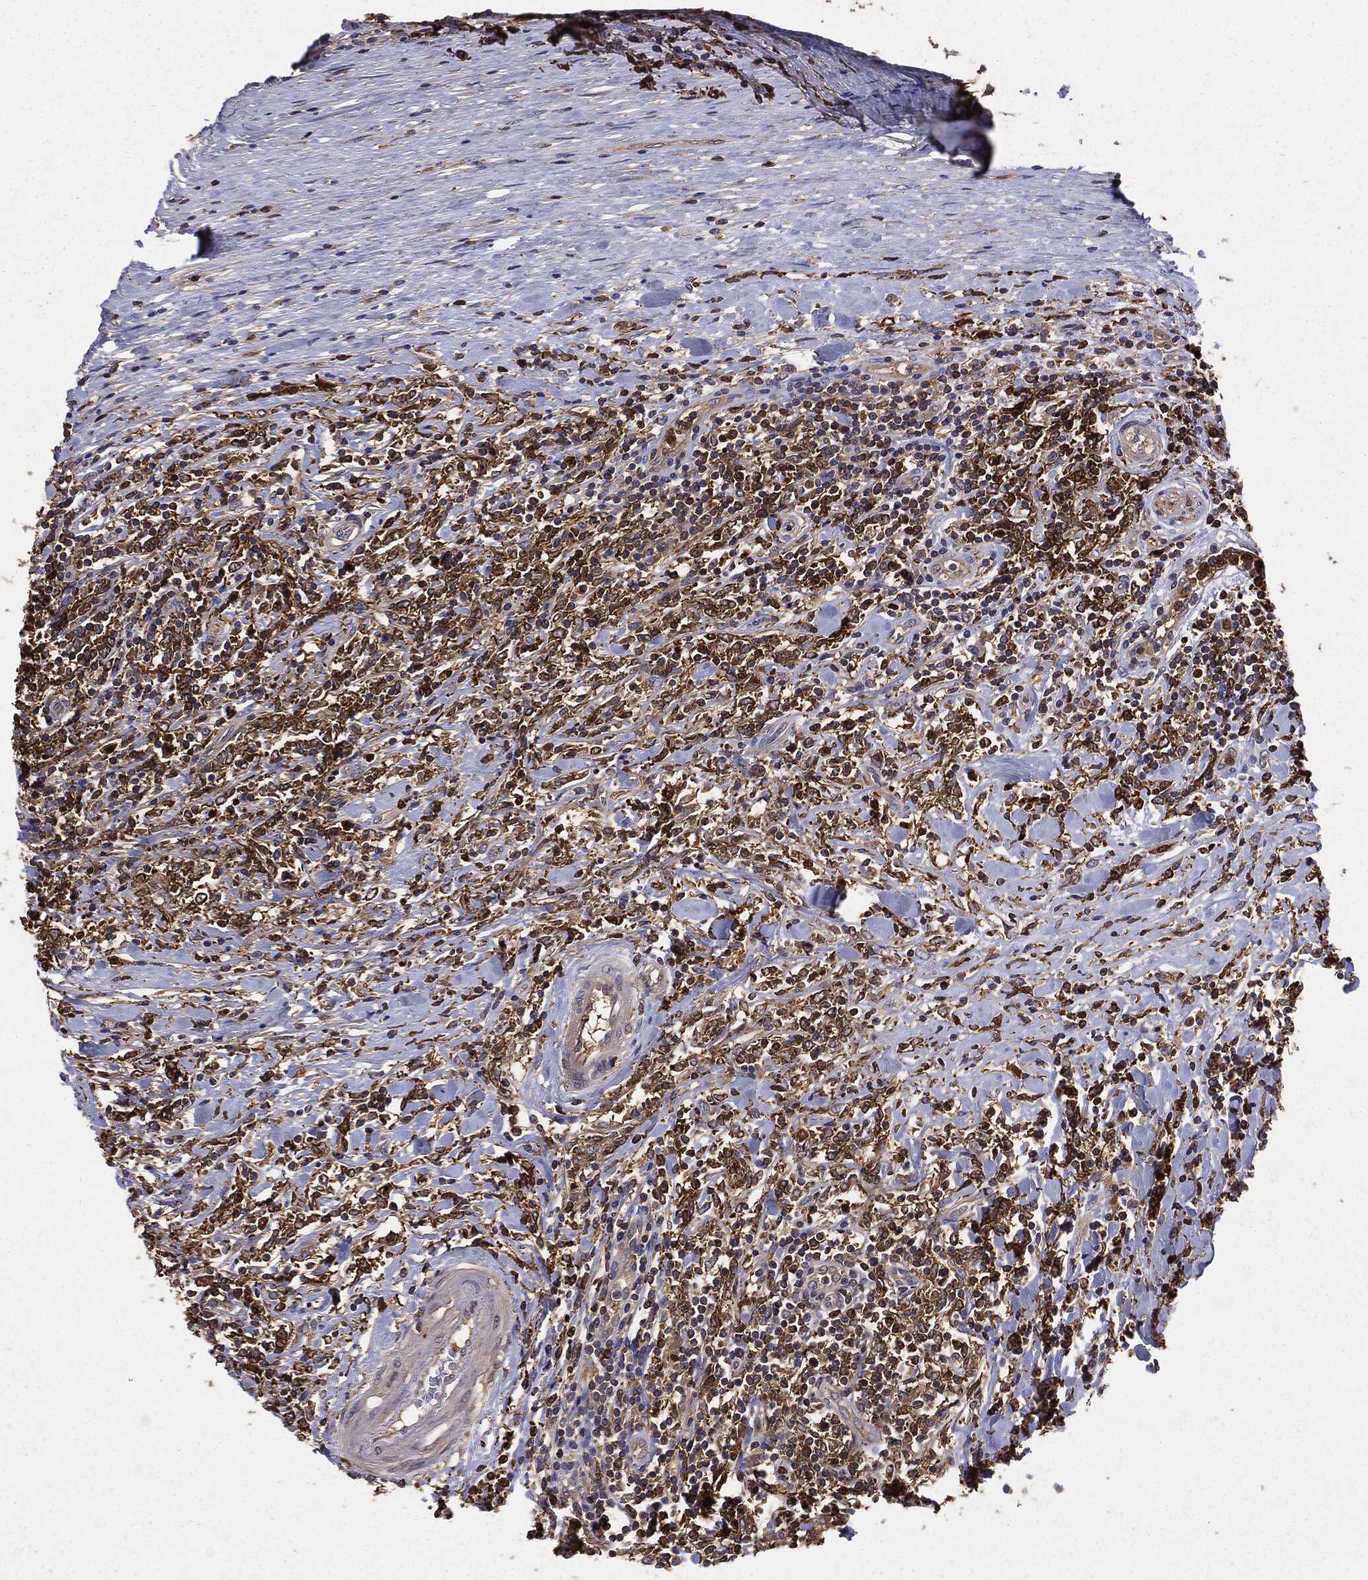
{"staining": {"intensity": "moderate", "quantity": ">75%", "location": "cytoplasmic/membranous"}, "tissue": "lymphoma", "cell_type": "Tumor cells", "image_type": "cancer", "snomed": [{"axis": "morphology", "description": "Malignant lymphoma, non-Hodgkin's type, High grade"}, {"axis": "topography", "description": "Lymph node"}], "caption": "A medium amount of moderate cytoplasmic/membranous staining is seen in approximately >75% of tumor cells in high-grade malignant lymphoma, non-Hodgkin's type tissue. The protein of interest is stained brown, and the nuclei are stained in blue (DAB (3,3'-diaminobenzidine) IHC with brightfield microscopy, high magnification).", "gene": "GNB5", "patient": {"sex": "female", "age": 84}}